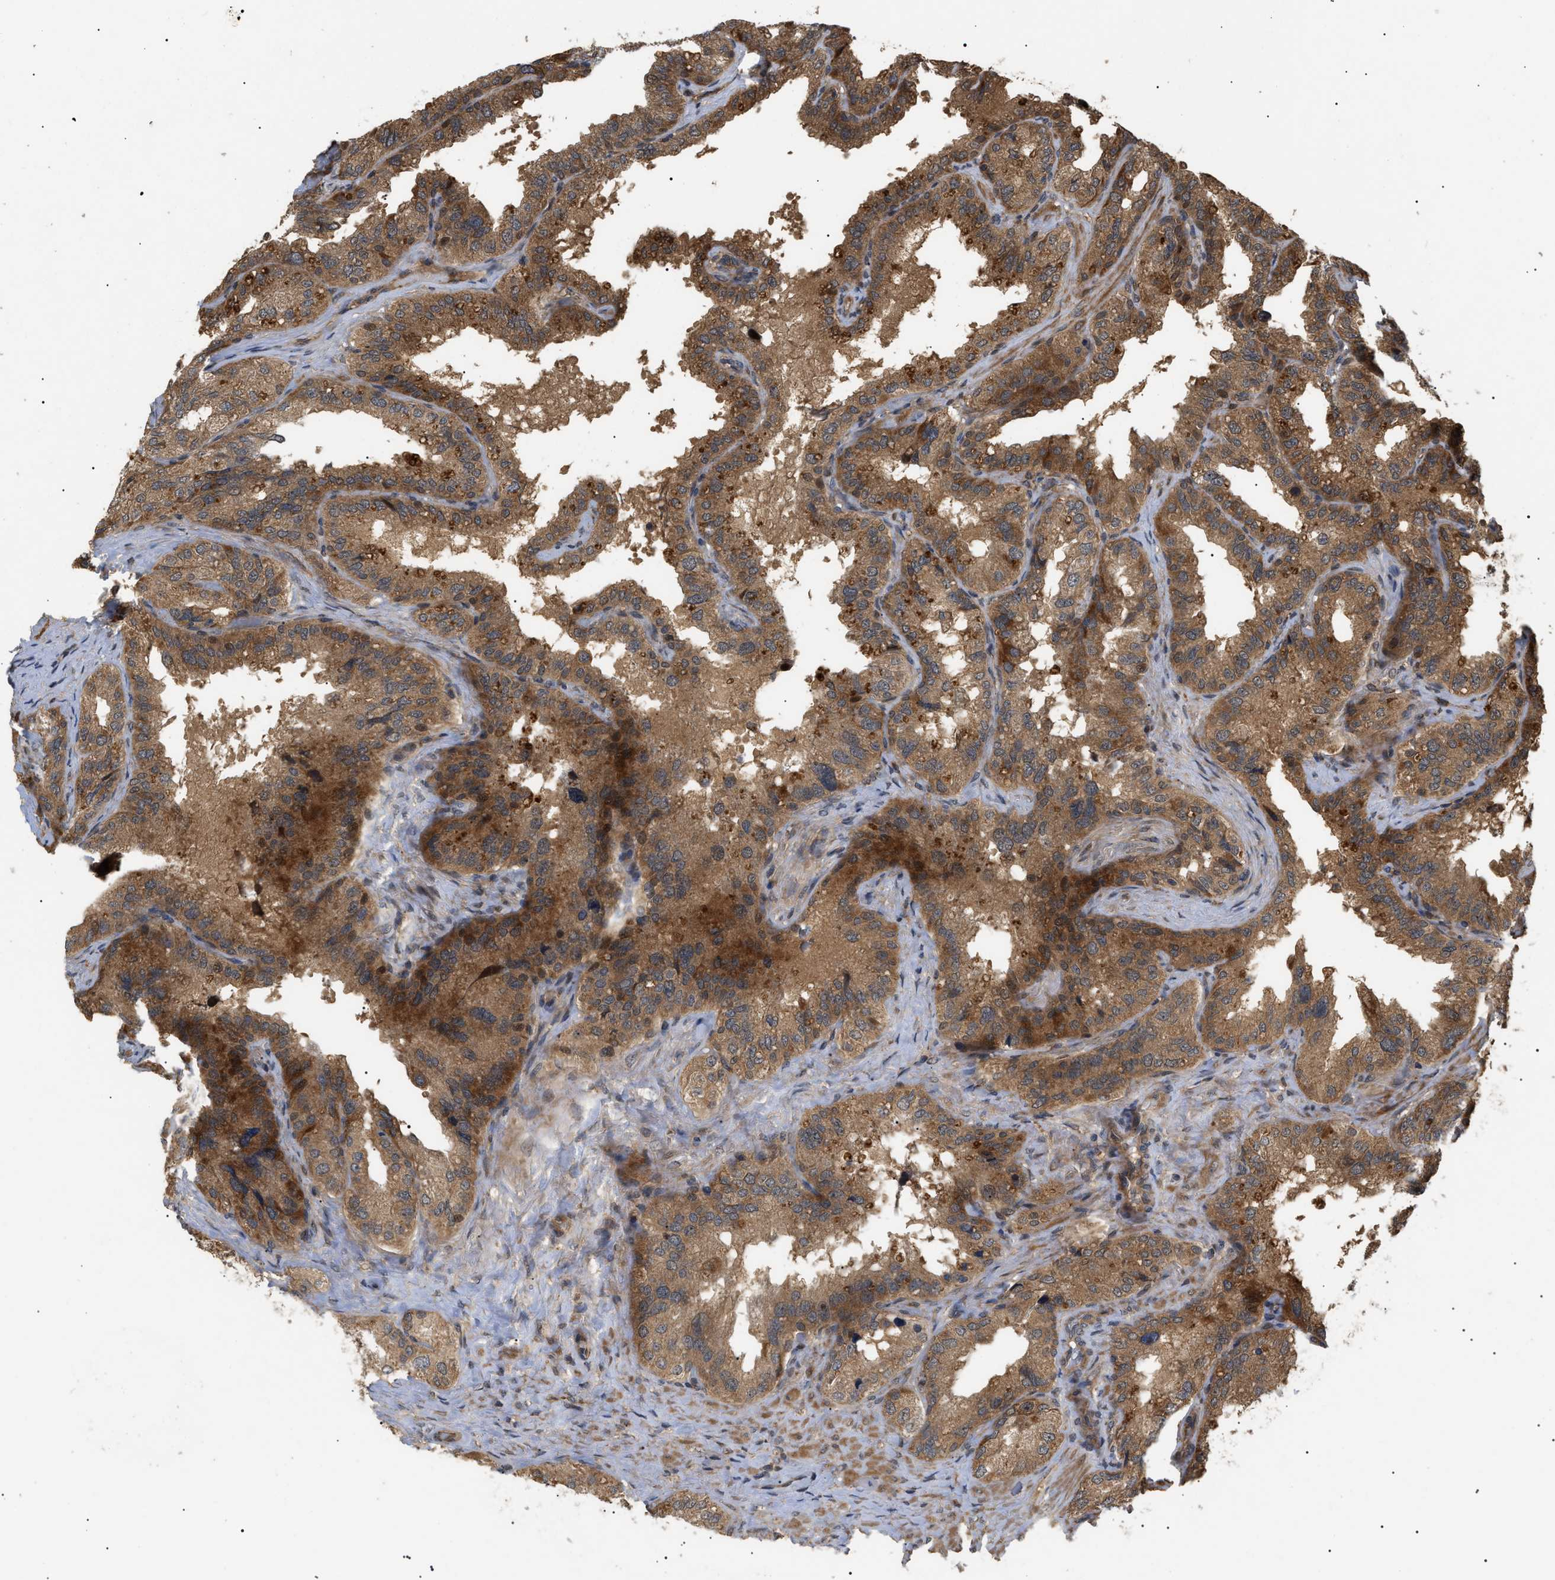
{"staining": {"intensity": "moderate", "quantity": ">75%", "location": "cytoplasmic/membranous"}, "tissue": "seminal vesicle", "cell_type": "Glandular cells", "image_type": "normal", "snomed": [{"axis": "morphology", "description": "Normal tissue, NOS"}, {"axis": "topography", "description": "Seminal veicle"}], "caption": "Immunohistochemistry of benign human seminal vesicle displays medium levels of moderate cytoplasmic/membranous expression in about >75% of glandular cells. Nuclei are stained in blue.", "gene": "ASTL", "patient": {"sex": "male", "age": 68}}